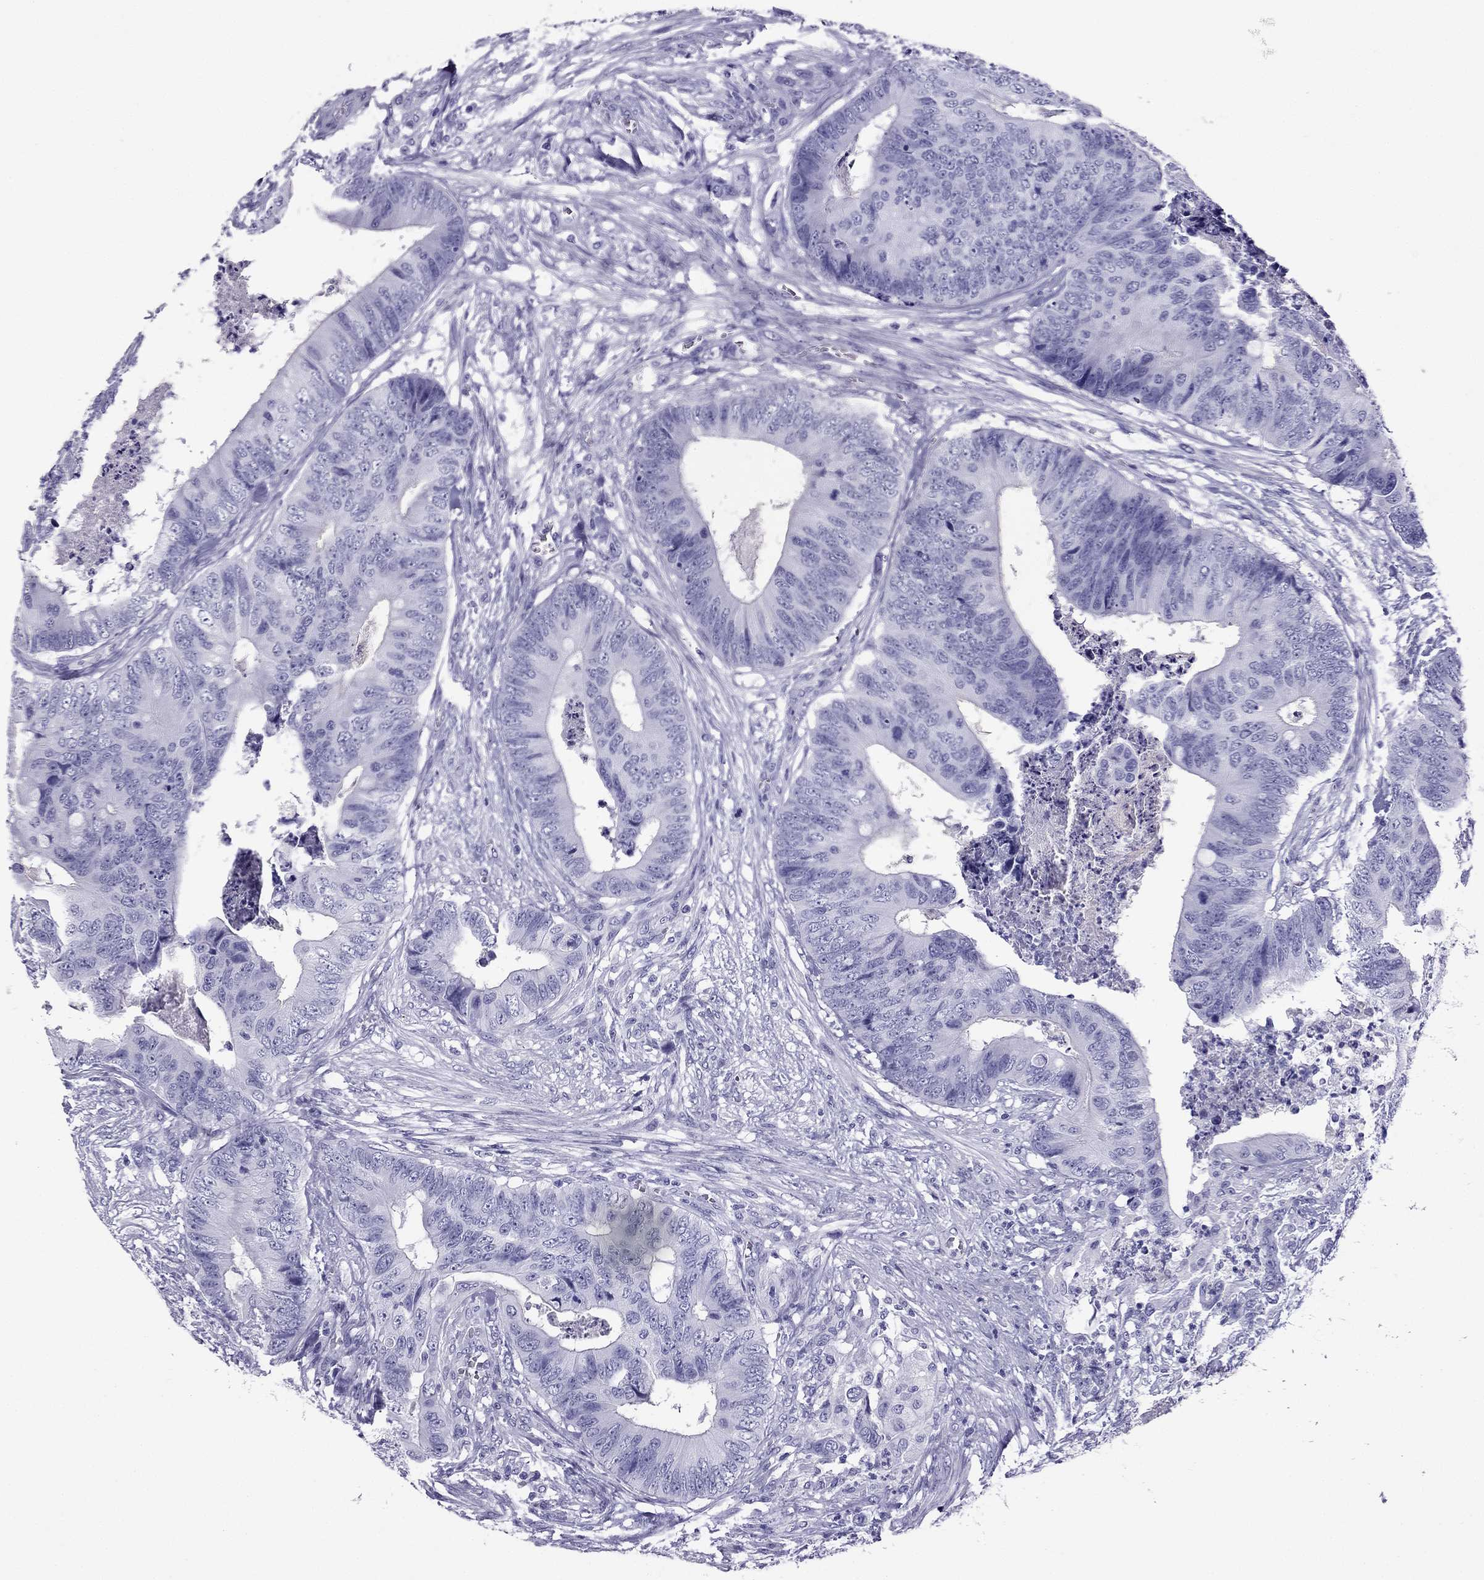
{"staining": {"intensity": "negative", "quantity": "none", "location": "none"}, "tissue": "colorectal cancer", "cell_type": "Tumor cells", "image_type": "cancer", "snomed": [{"axis": "morphology", "description": "Adenocarcinoma, NOS"}, {"axis": "topography", "description": "Colon"}], "caption": "DAB (3,3'-diaminobenzidine) immunohistochemical staining of colorectal cancer (adenocarcinoma) exhibits no significant staining in tumor cells.", "gene": "PDE6A", "patient": {"sex": "male", "age": 84}}